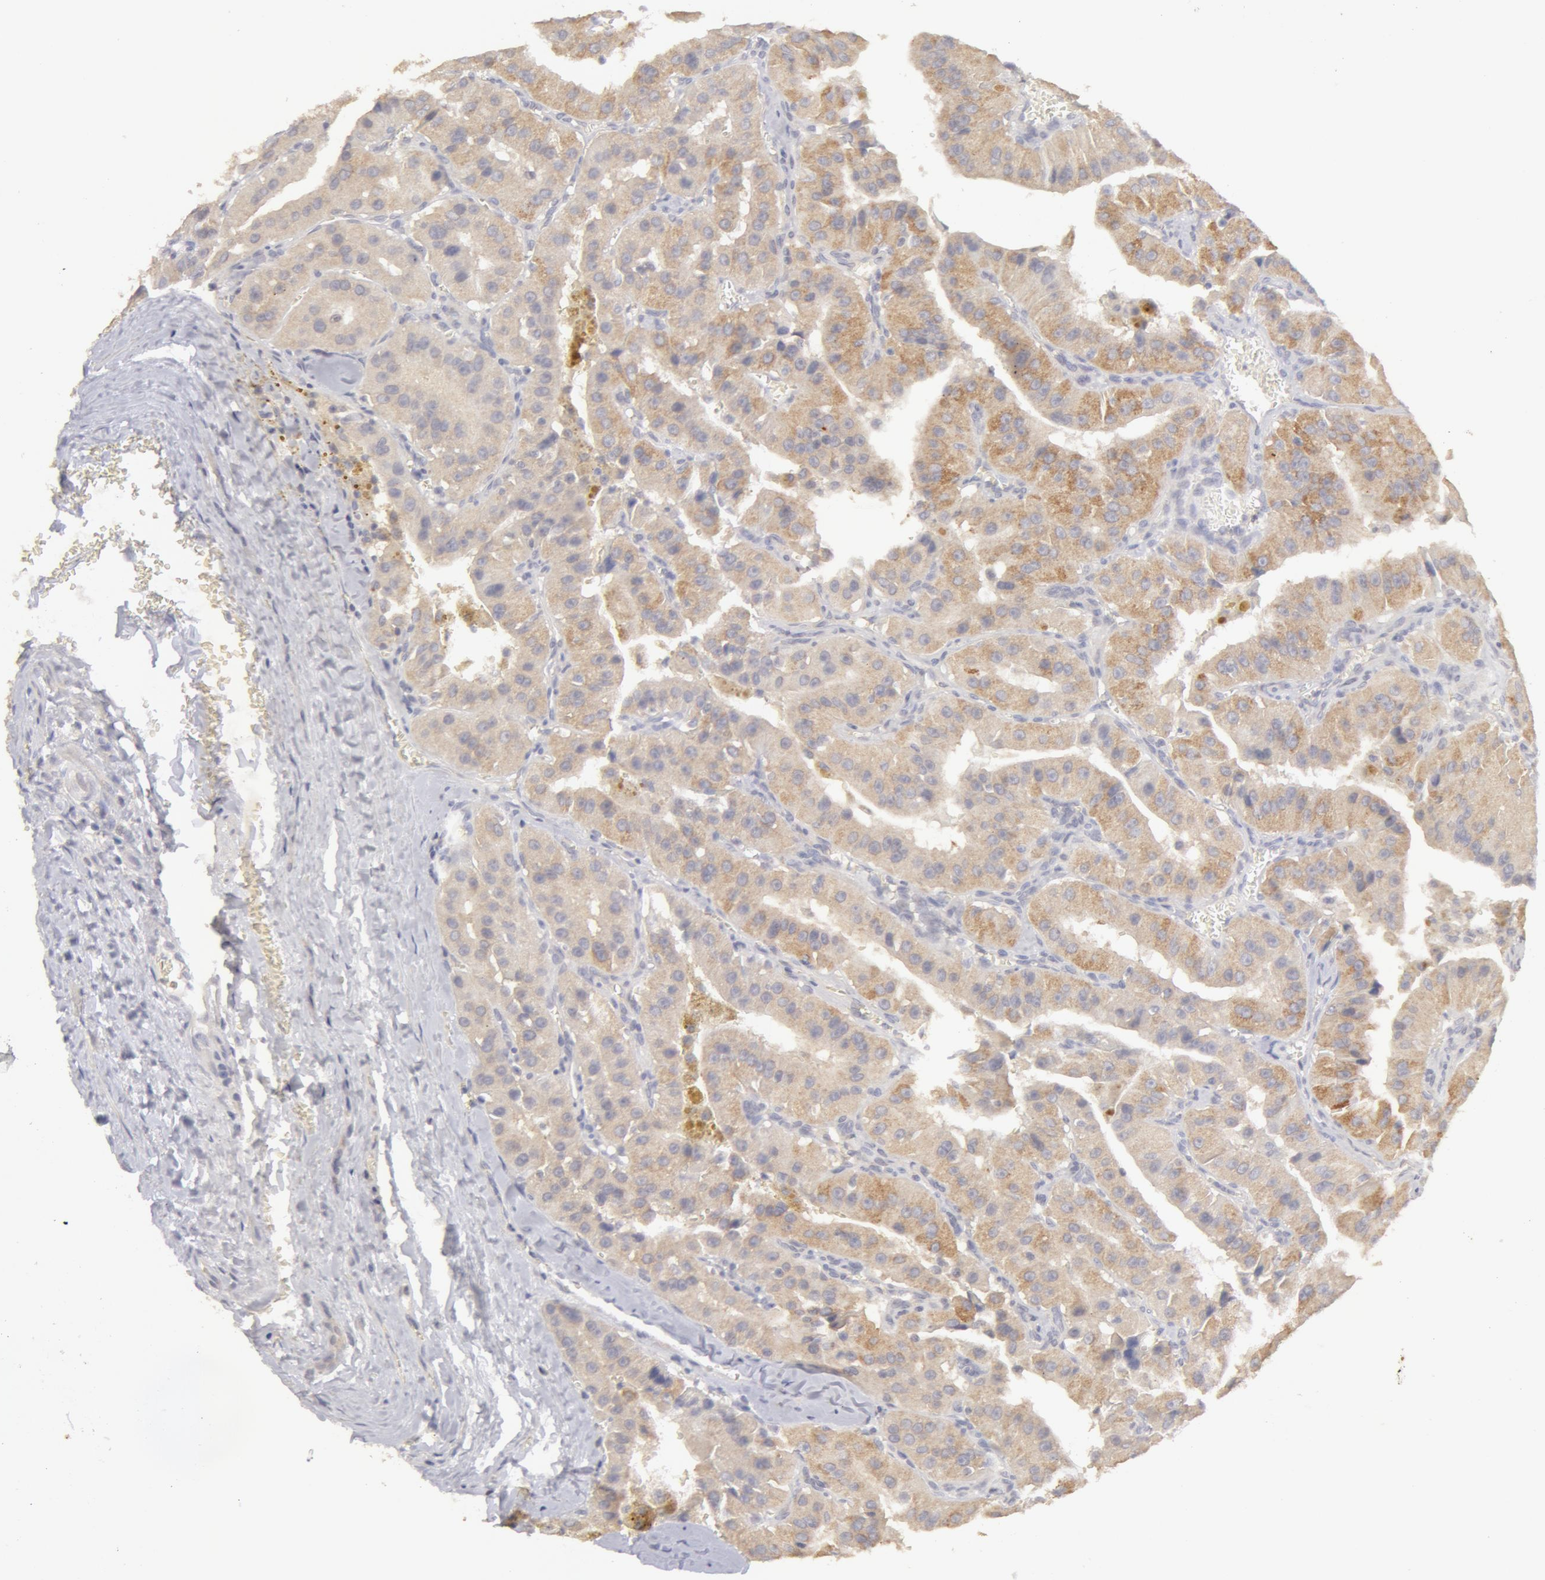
{"staining": {"intensity": "weak", "quantity": "<25%", "location": "cytoplasmic/membranous"}, "tissue": "thyroid cancer", "cell_type": "Tumor cells", "image_type": "cancer", "snomed": [{"axis": "morphology", "description": "Carcinoma, NOS"}, {"axis": "topography", "description": "Thyroid gland"}], "caption": "Protein analysis of thyroid cancer (carcinoma) shows no significant expression in tumor cells. (Brightfield microscopy of DAB (3,3'-diaminobenzidine) immunohistochemistry (IHC) at high magnification).", "gene": "ADPRH", "patient": {"sex": "male", "age": 76}}